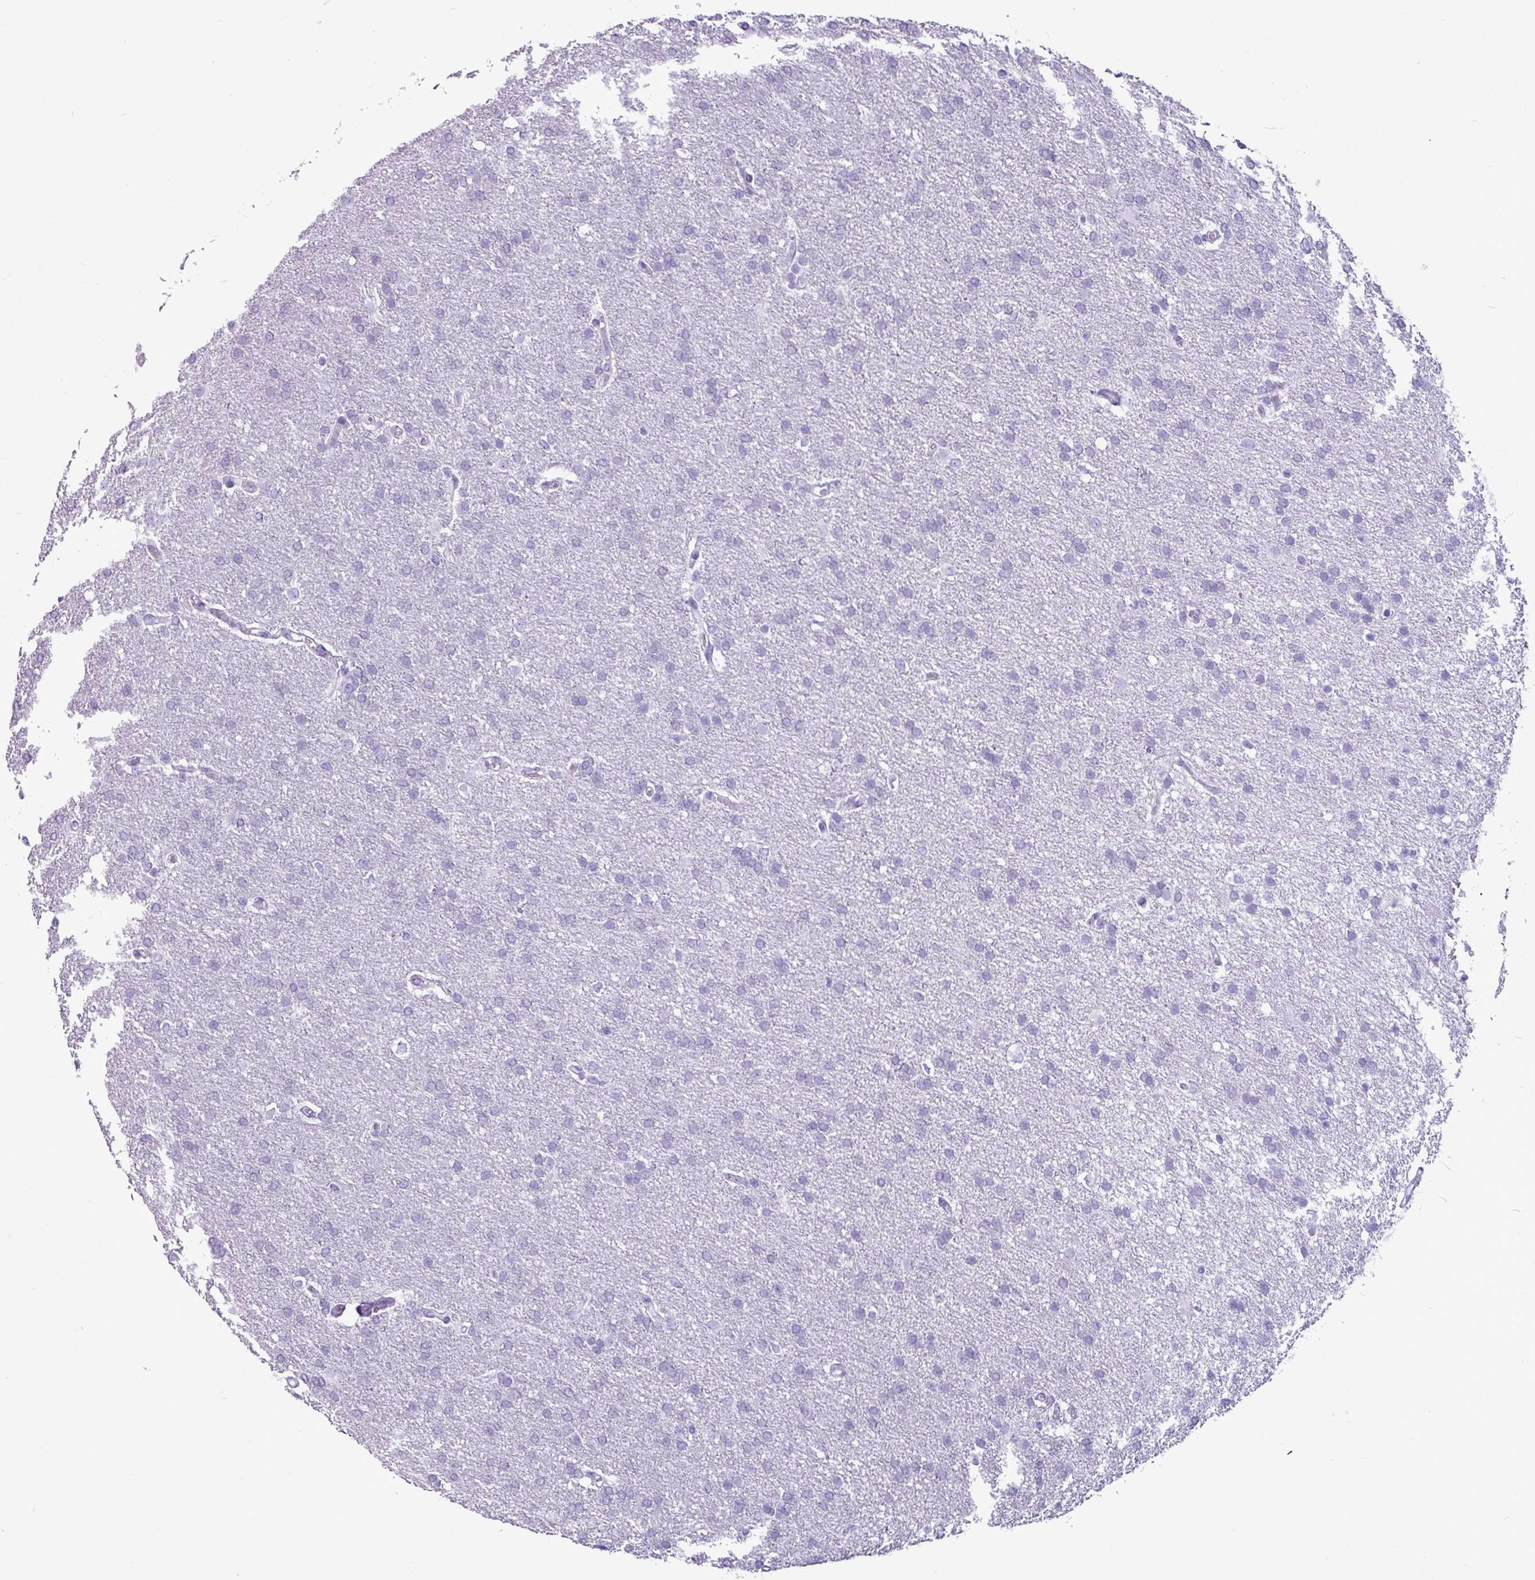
{"staining": {"intensity": "negative", "quantity": "none", "location": "none"}, "tissue": "glioma", "cell_type": "Tumor cells", "image_type": "cancer", "snomed": [{"axis": "morphology", "description": "Glioma, malignant, High grade"}, {"axis": "topography", "description": "Brain"}], "caption": "The IHC photomicrograph has no significant expression in tumor cells of high-grade glioma (malignant) tissue. (Stains: DAB (3,3'-diaminobenzidine) IHC with hematoxylin counter stain, Microscopy: brightfield microscopy at high magnification).", "gene": "AMY1B", "patient": {"sex": "male", "age": 72}}